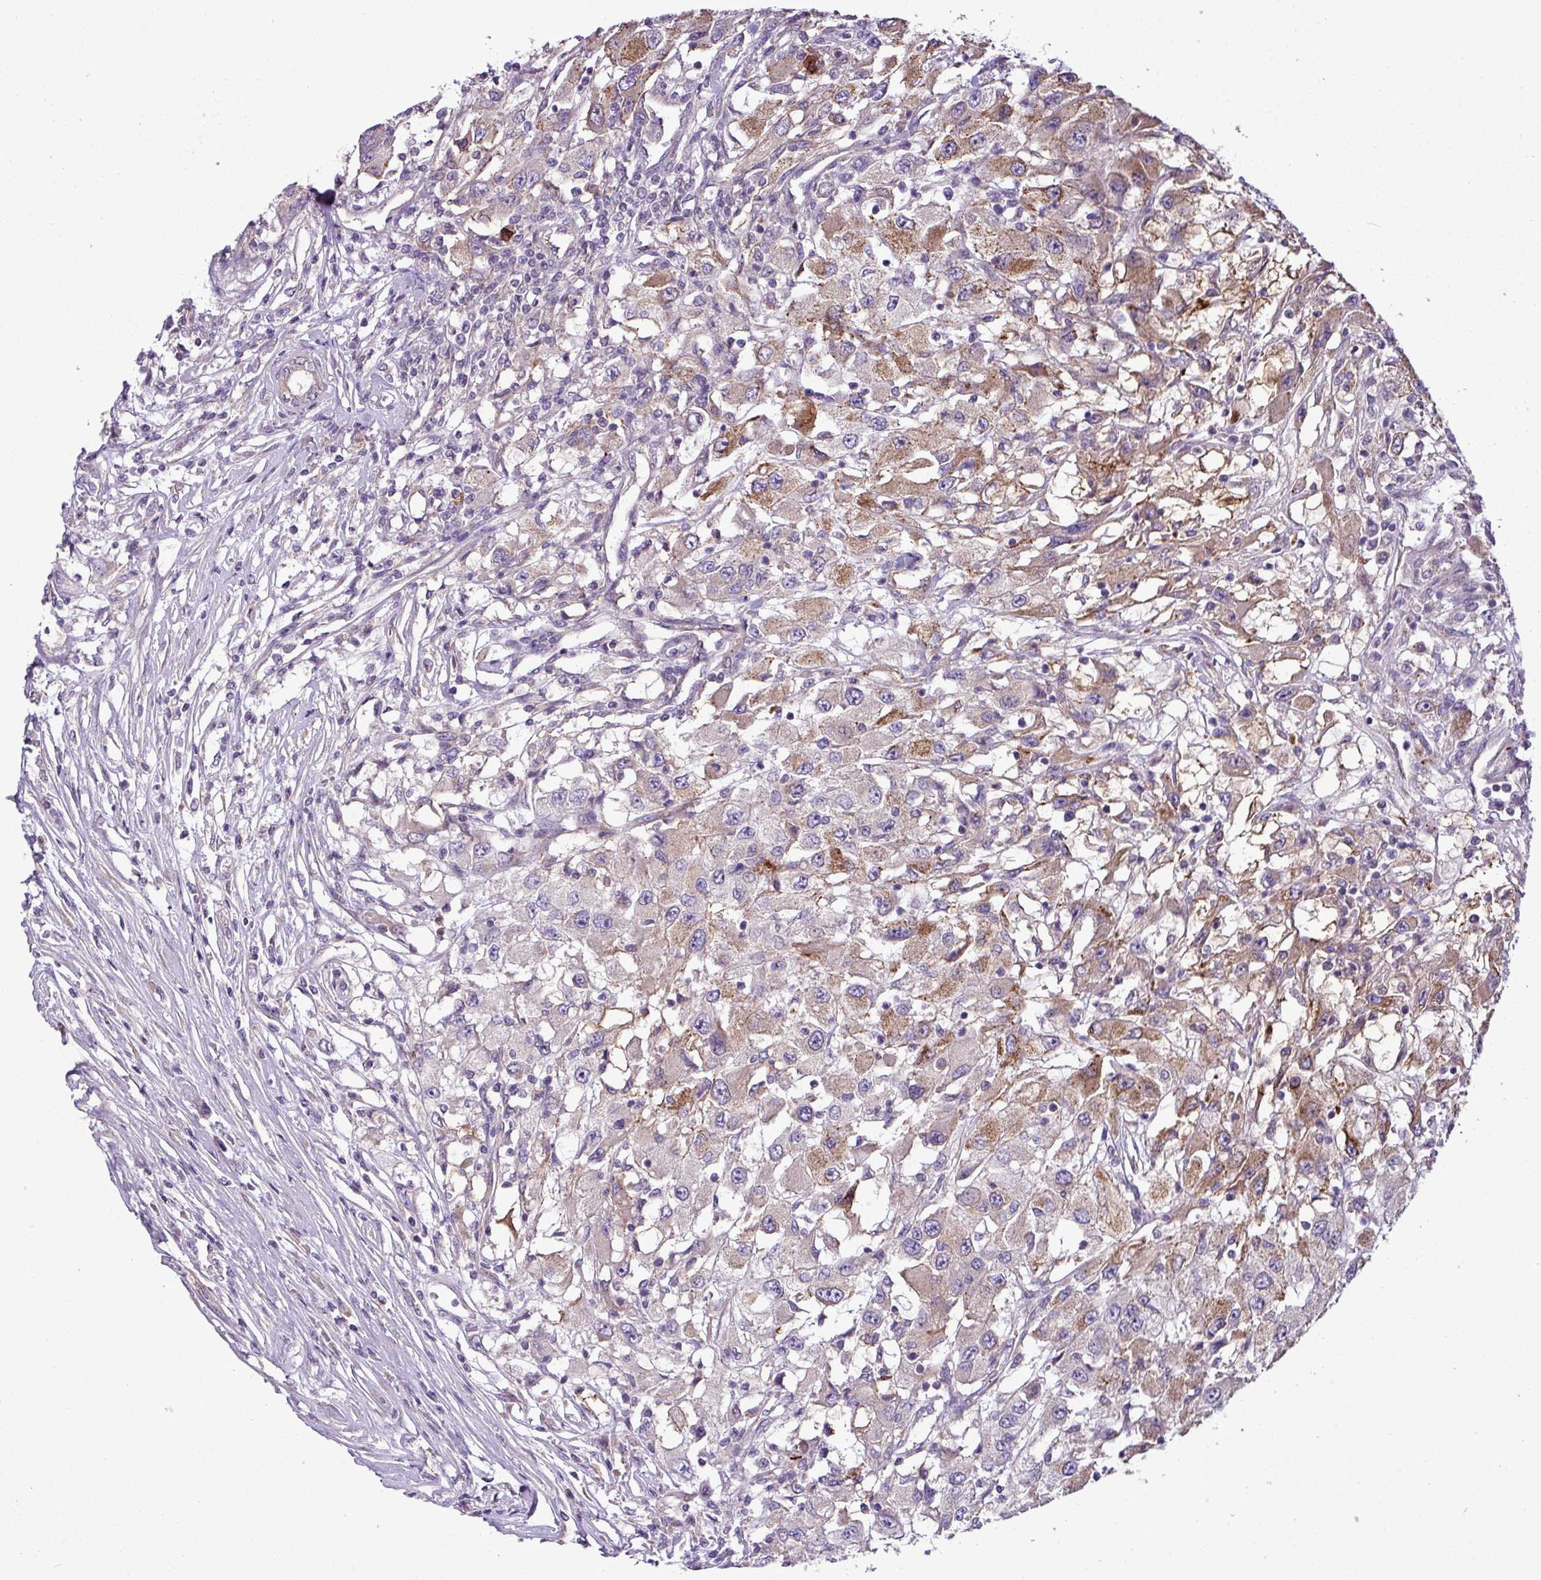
{"staining": {"intensity": "strong", "quantity": "<25%", "location": "cytoplasmic/membranous"}, "tissue": "renal cancer", "cell_type": "Tumor cells", "image_type": "cancer", "snomed": [{"axis": "morphology", "description": "Adenocarcinoma, NOS"}, {"axis": "topography", "description": "Kidney"}], "caption": "This photomicrograph displays renal cancer stained with IHC to label a protein in brown. The cytoplasmic/membranous of tumor cells show strong positivity for the protein. Nuclei are counter-stained blue.", "gene": "XIAP", "patient": {"sex": "female", "age": 67}}